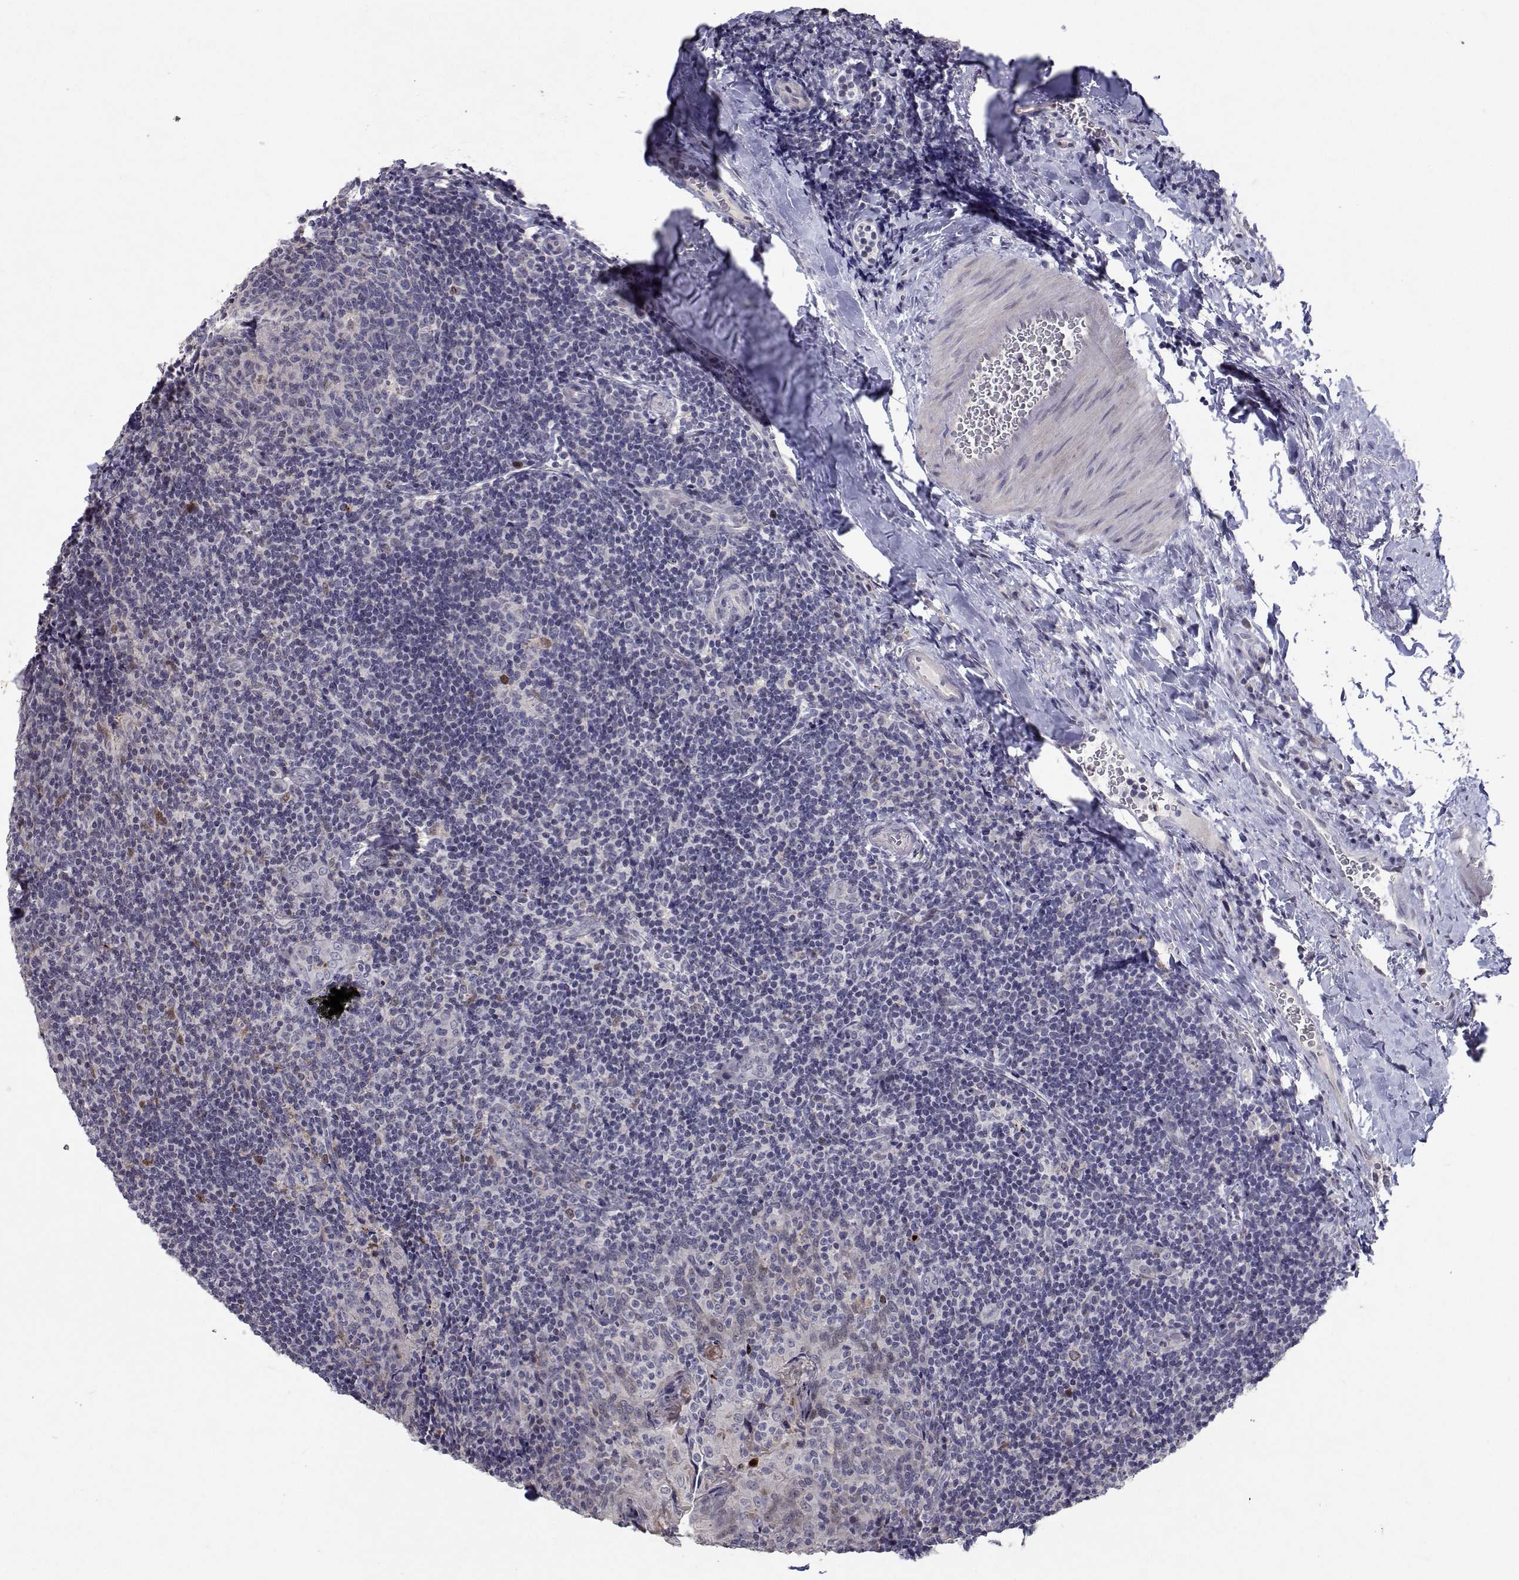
{"staining": {"intensity": "moderate", "quantity": "<25%", "location": "nuclear"}, "tissue": "tonsil", "cell_type": "Germinal center cells", "image_type": "normal", "snomed": [{"axis": "morphology", "description": "Normal tissue, NOS"}, {"axis": "topography", "description": "Tonsil"}], "caption": "Protein expression analysis of unremarkable human tonsil reveals moderate nuclear staining in approximately <25% of germinal center cells.", "gene": "RBPJL", "patient": {"sex": "male", "age": 17}}